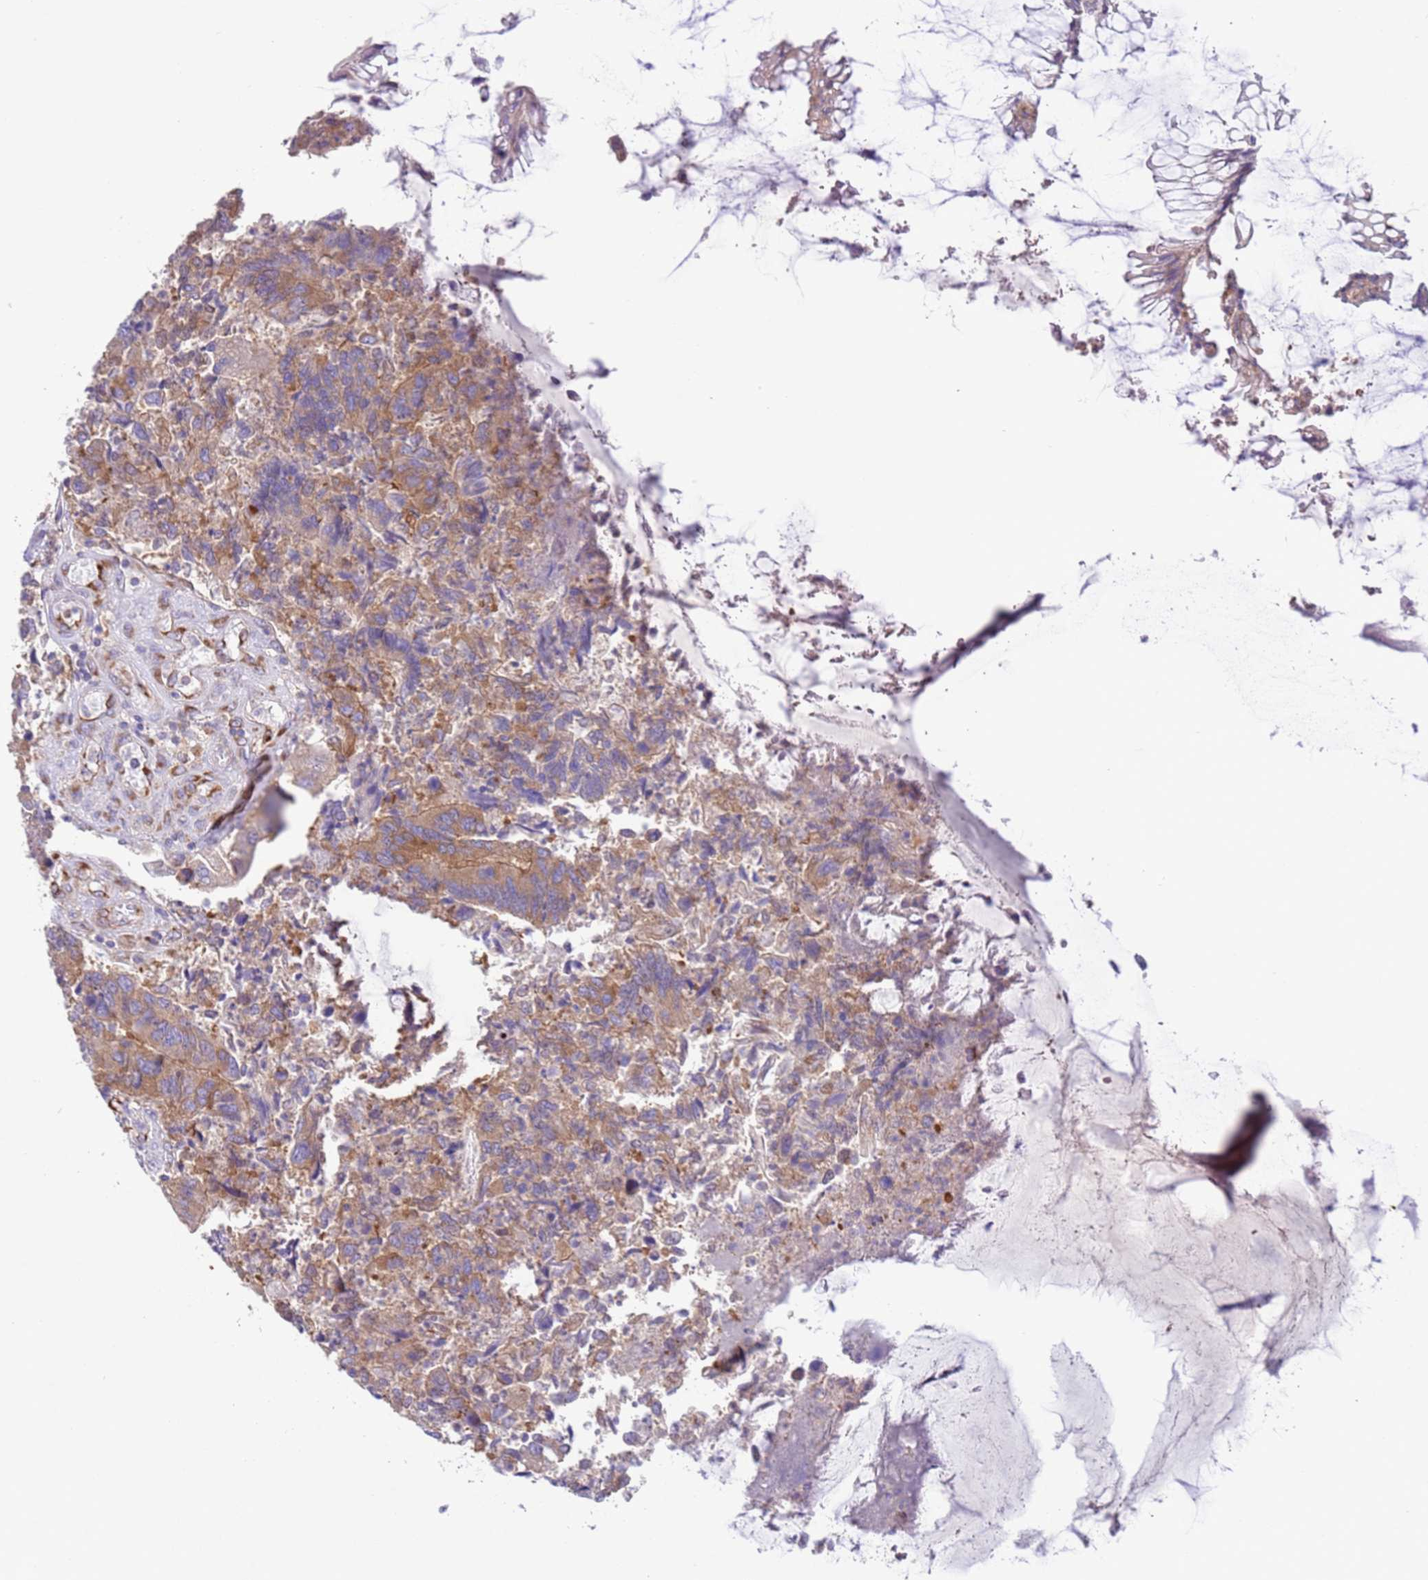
{"staining": {"intensity": "moderate", "quantity": ">75%", "location": "cytoplasmic/membranous"}, "tissue": "colorectal cancer", "cell_type": "Tumor cells", "image_type": "cancer", "snomed": [{"axis": "morphology", "description": "Adenocarcinoma, NOS"}, {"axis": "topography", "description": "Colon"}], "caption": "IHC micrograph of neoplastic tissue: adenocarcinoma (colorectal) stained using immunohistochemistry exhibits medium levels of moderate protein expression localized specifically in the cytoplasmic/membranous of tumor cells, appearing as a cytoplasmic/membranous brown color.", "gene": "VARS1", "patient": {"sex": "female", "age": 67}}